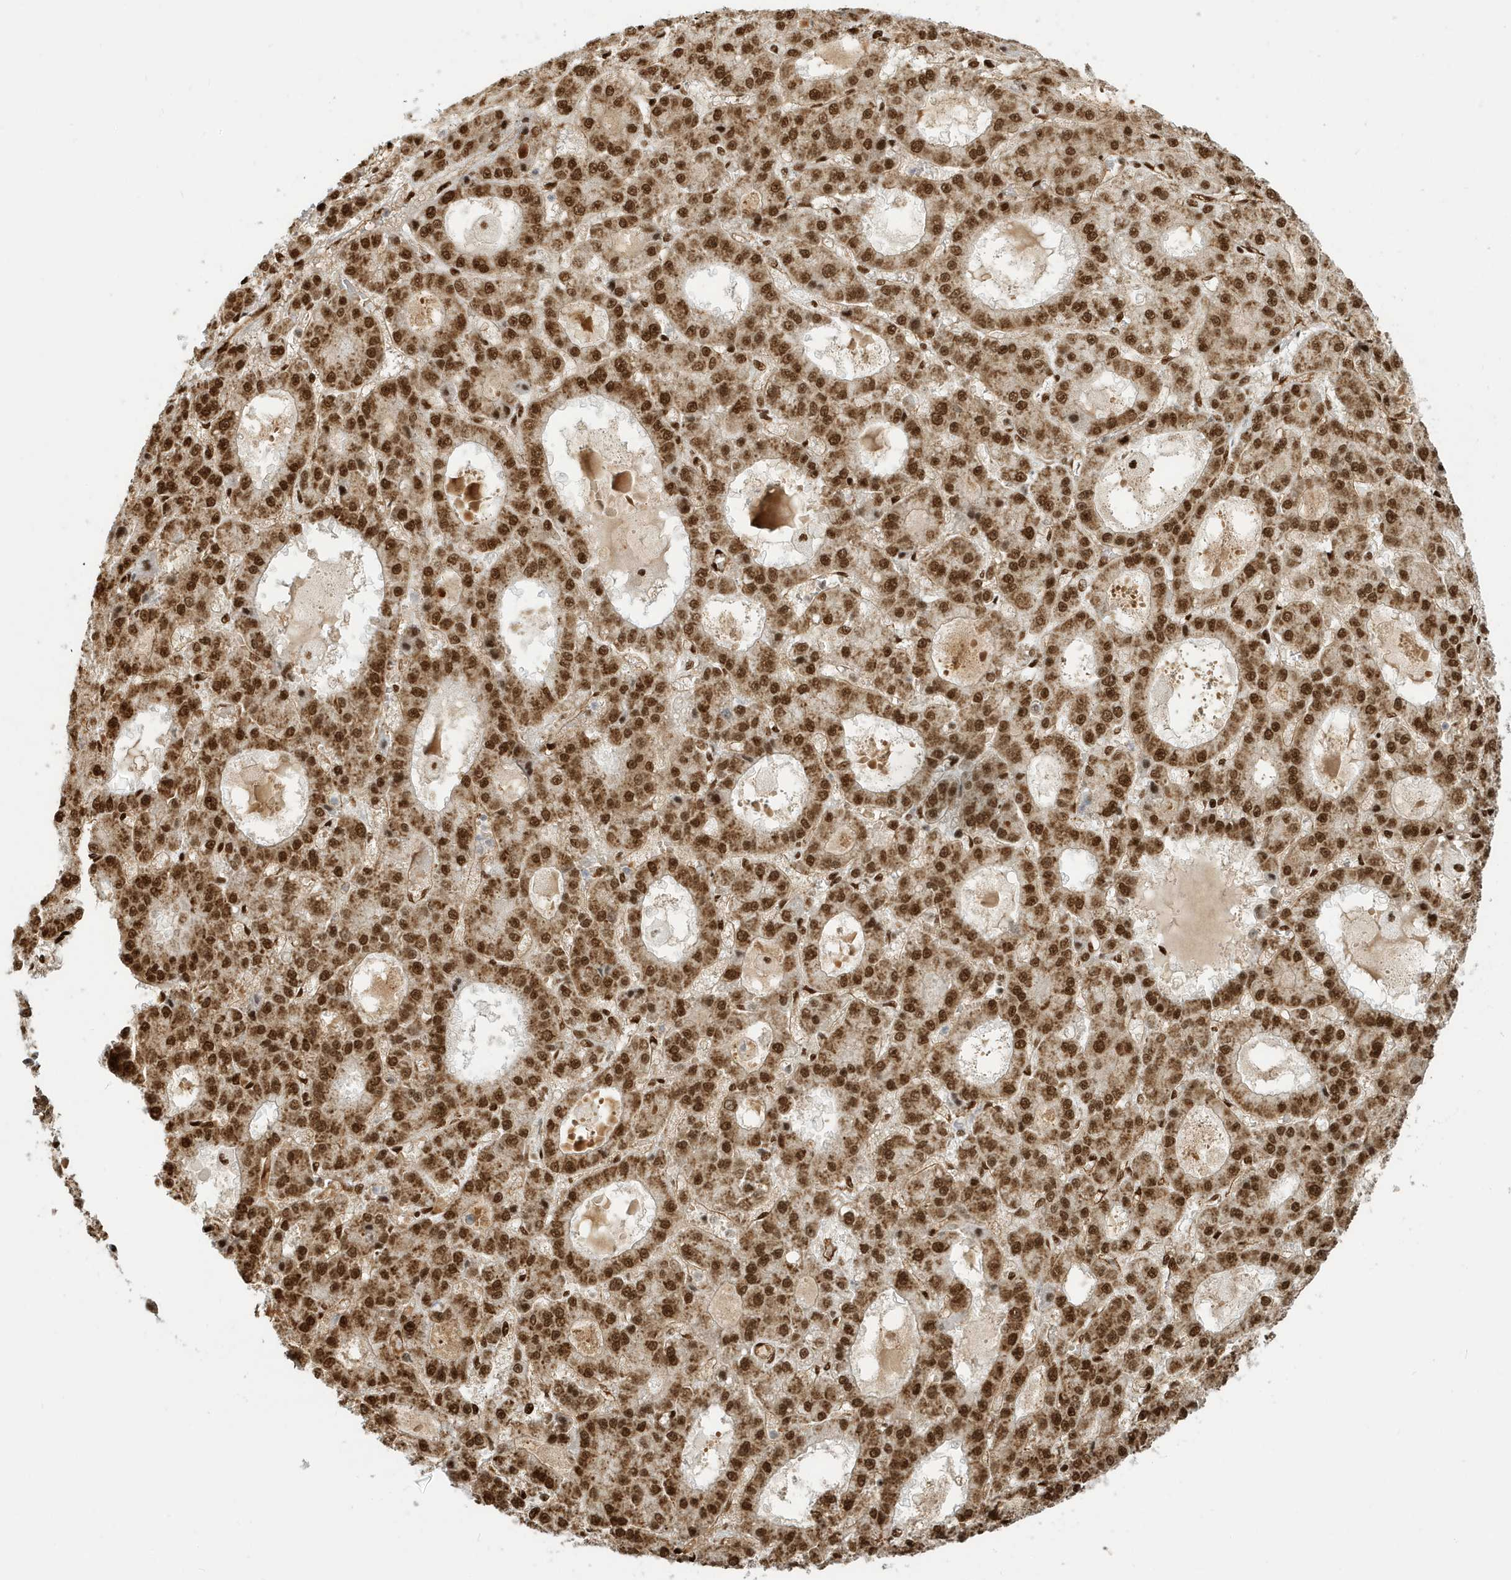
{"staining": {"intensity": "strong", "quantity": ">75%", "location": "cytoplasmic/membranous,nuclear"}, "tissue": "liver cancer", "cell_type": "Tumor cells", "image_type": "cancer", "snomed": [{"axis": "morphology", "description": "Carcinoma, Hepatocellular, NOS"}, {"axis": "topography", "description": "Liver"}], "caption": "High-magnification brightfield microscopy of liver hepatocellular carcinoma stained with DAB (brown) and counterstained with hematoxylin (blue). tumor cells exhibit strong cytoplasmic/membranous and nuclear expression is appreciated in approximately>75% of cells. (DAB = brown stain, brightfield microscopy at high magnification).", "gene": "CKS2", "patient": {"sex": "male", "age": 70}}